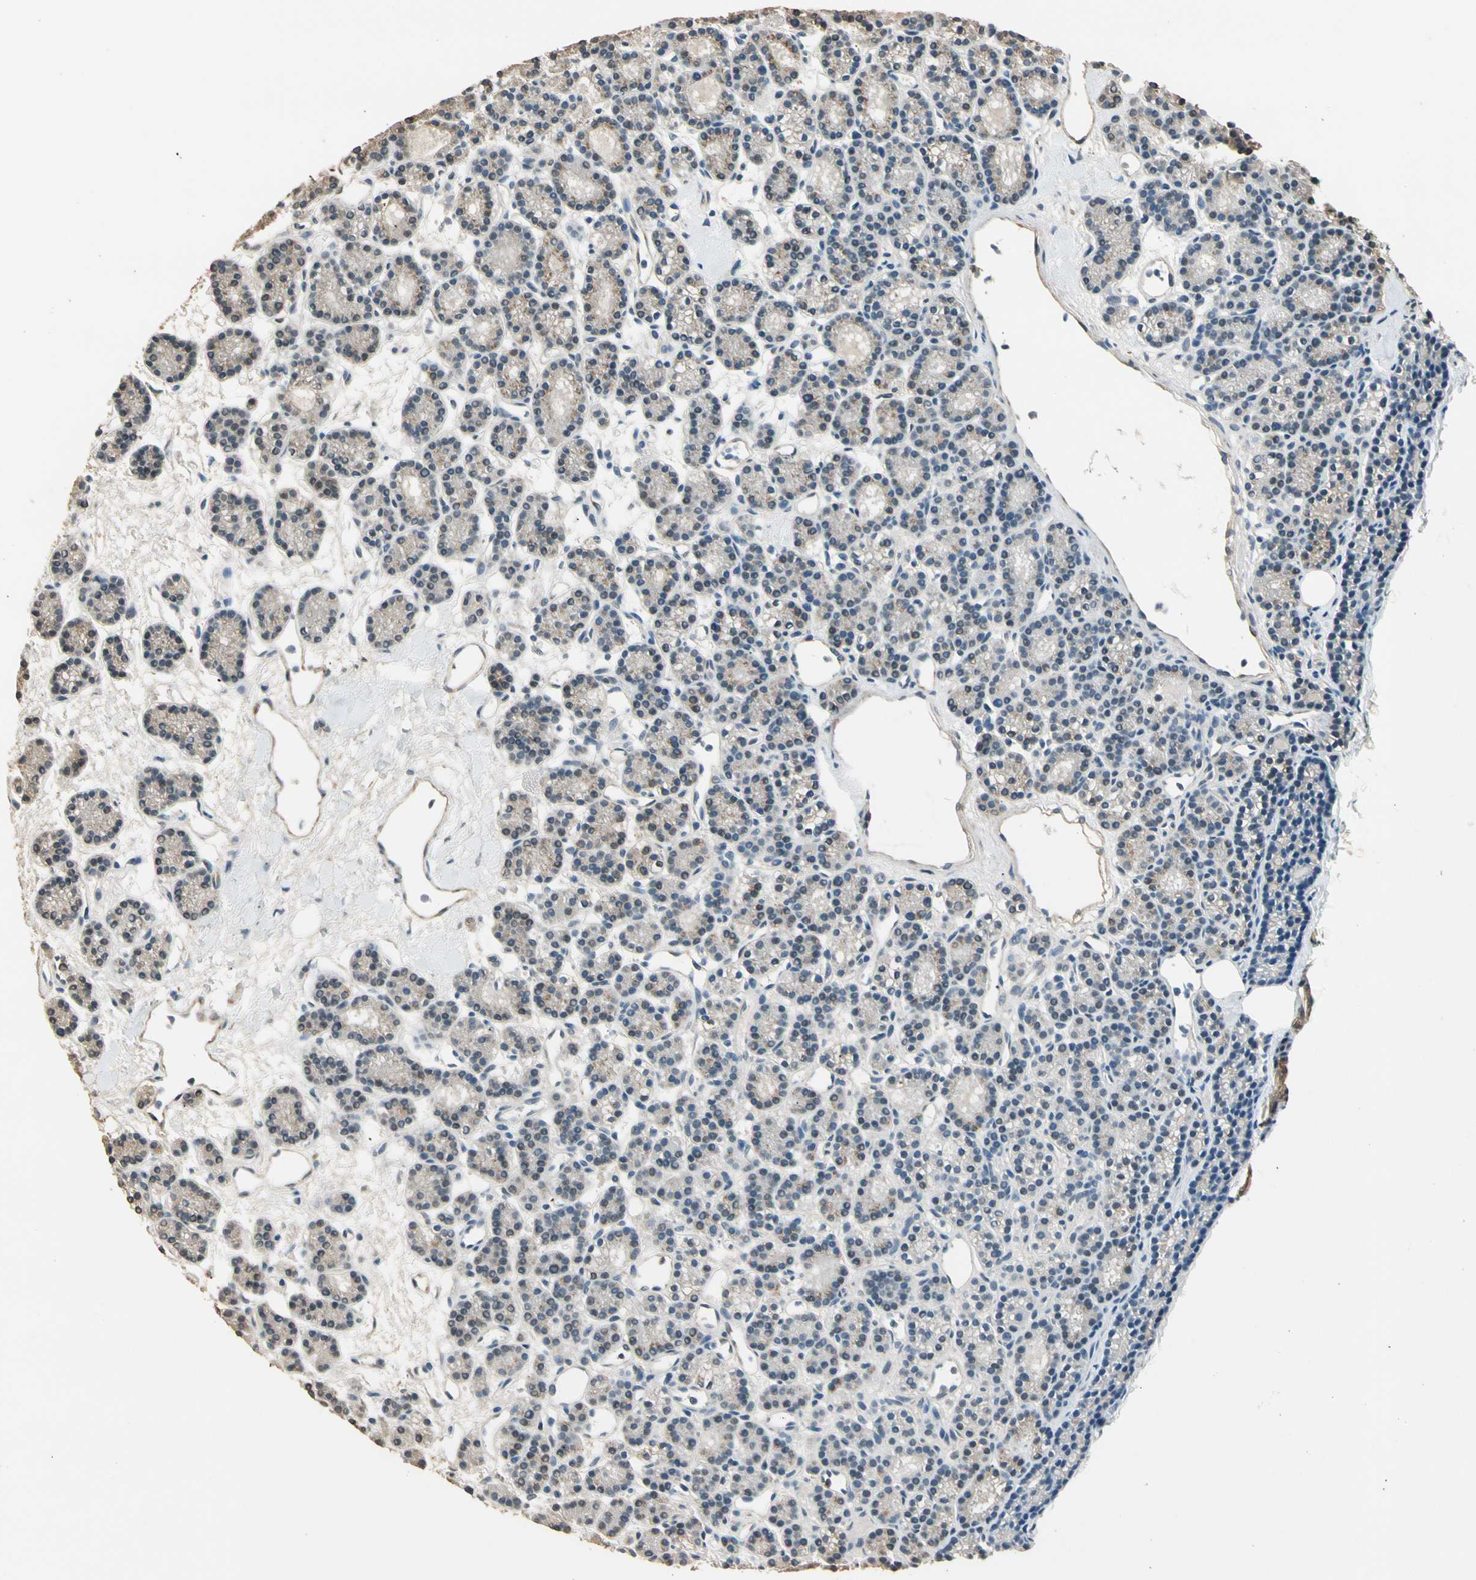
{"staining": {"intensity": "weak", "quantity": "<25%", "location": "cytoplasmic/membranous,nuclear"}, "tissue": "parathyroid gland", "cell_type": "Glandular cells", "image_type": "normal", "snomed": [{"axis": "morphology", "description": "Normal tissue, NOS"}, {"axis": "topography", "description": "Parathyroid gland"}], "caption": "Parathyroid gland was stained to show a protein in brown. There is no significant staining in glandular cells. (Immunohistochemistry, brightfield microscopy, high magnification).", "gene": "MAP3K7", "patient": {"sex": "male", "age": 85}}